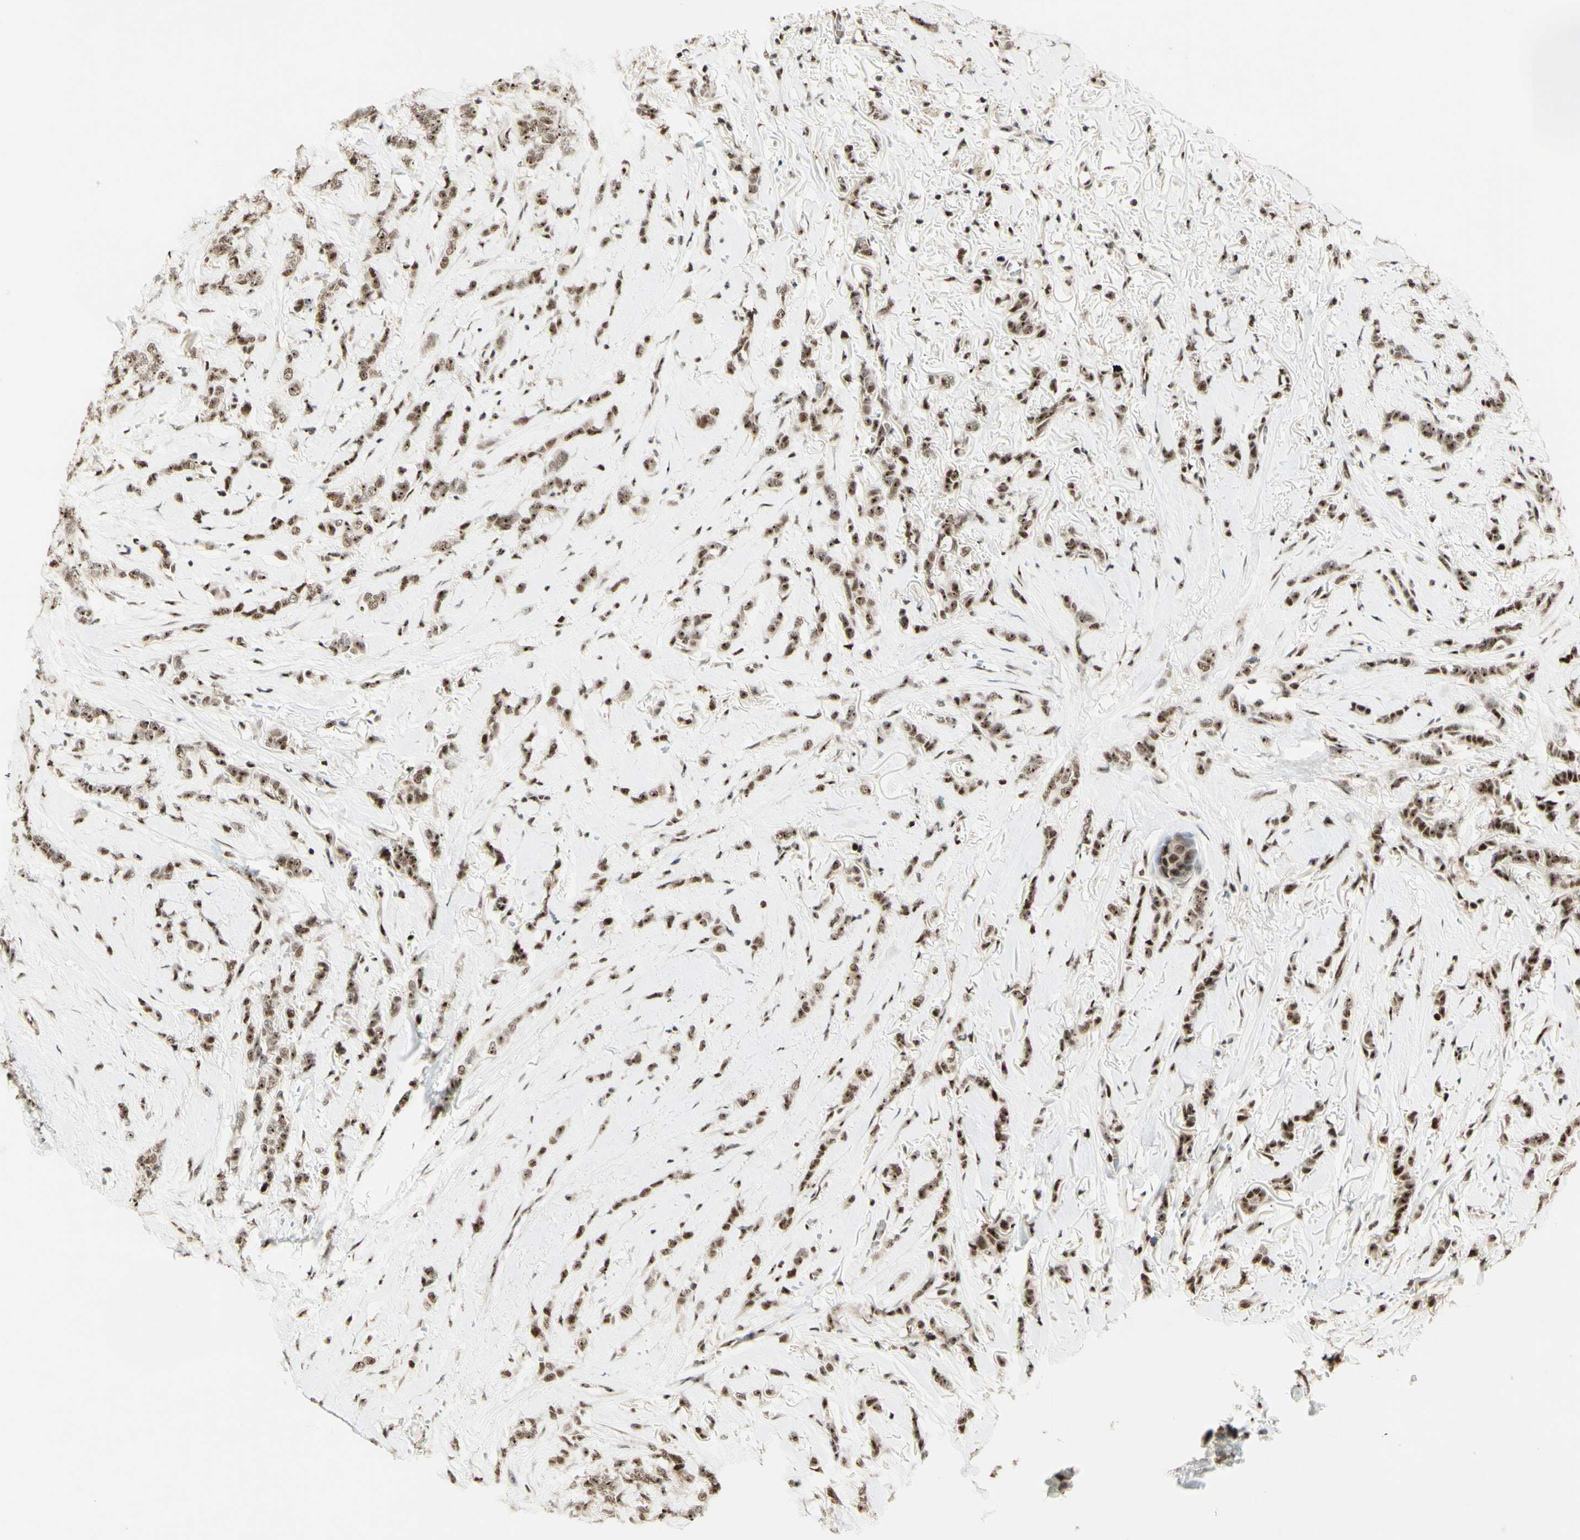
{"staining": {"intensity": "moderate", "quantity": ">75%", "location": "nuclear"}, "tissue": "breast cancer", "cell_type": "Tumor cells", "image_type": "cancer", "snomed": [{"axis": "morphology", "description": "Lobular carcinoma"}, {"axis": "topography", "description": "Skin"}, {"axis": "topography", "description": "Breast"}], "caption": "Breast lobular carcinoma stained with a brown dye reveals moderate nuclear positive positivity in approximately >75% of tumor cells.", "gene": "DHX9", "patient": {"sex": "female", "age": 46}}